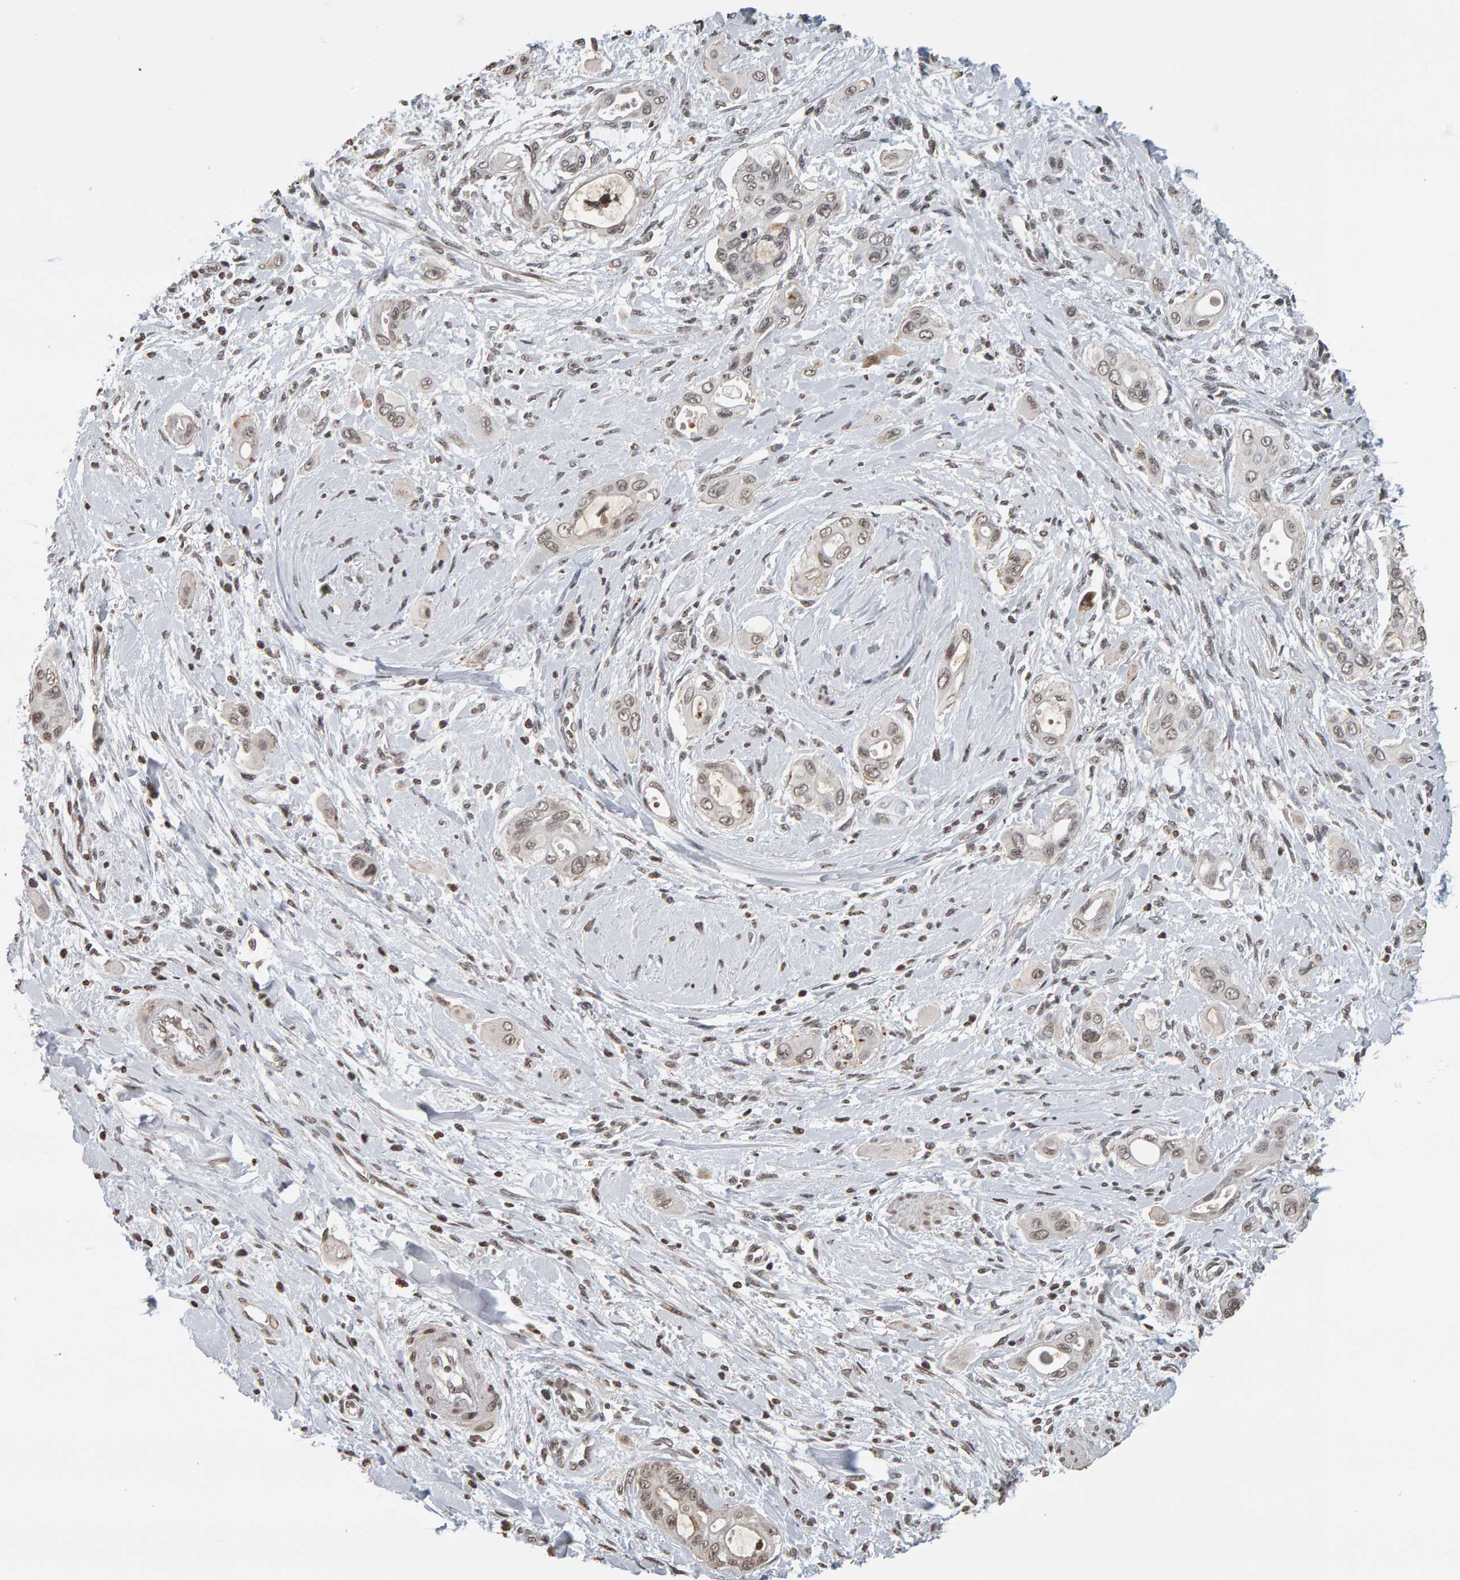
{"staining": {"intensity": "weak", "quantity": ">75%", "location": "nuclear"}, "tissue": "pancreatic cancer", "cell_type": "Tumor cells", "image_type": "cancer", "snomed": [{"axis": "morphology", "description": "Adenocarcinoma, NOS"}, {"axis": "topography", "description": "Pancreas"}], "caption": "Pancreatic cancer (adenocarcinoma) was stained to show a protein in brown. There is low levels of weak nuclear staining in approximately >75% of tumor cells.", "gene": "AFF4", "patient": {"sex": "male", "age": 59}}